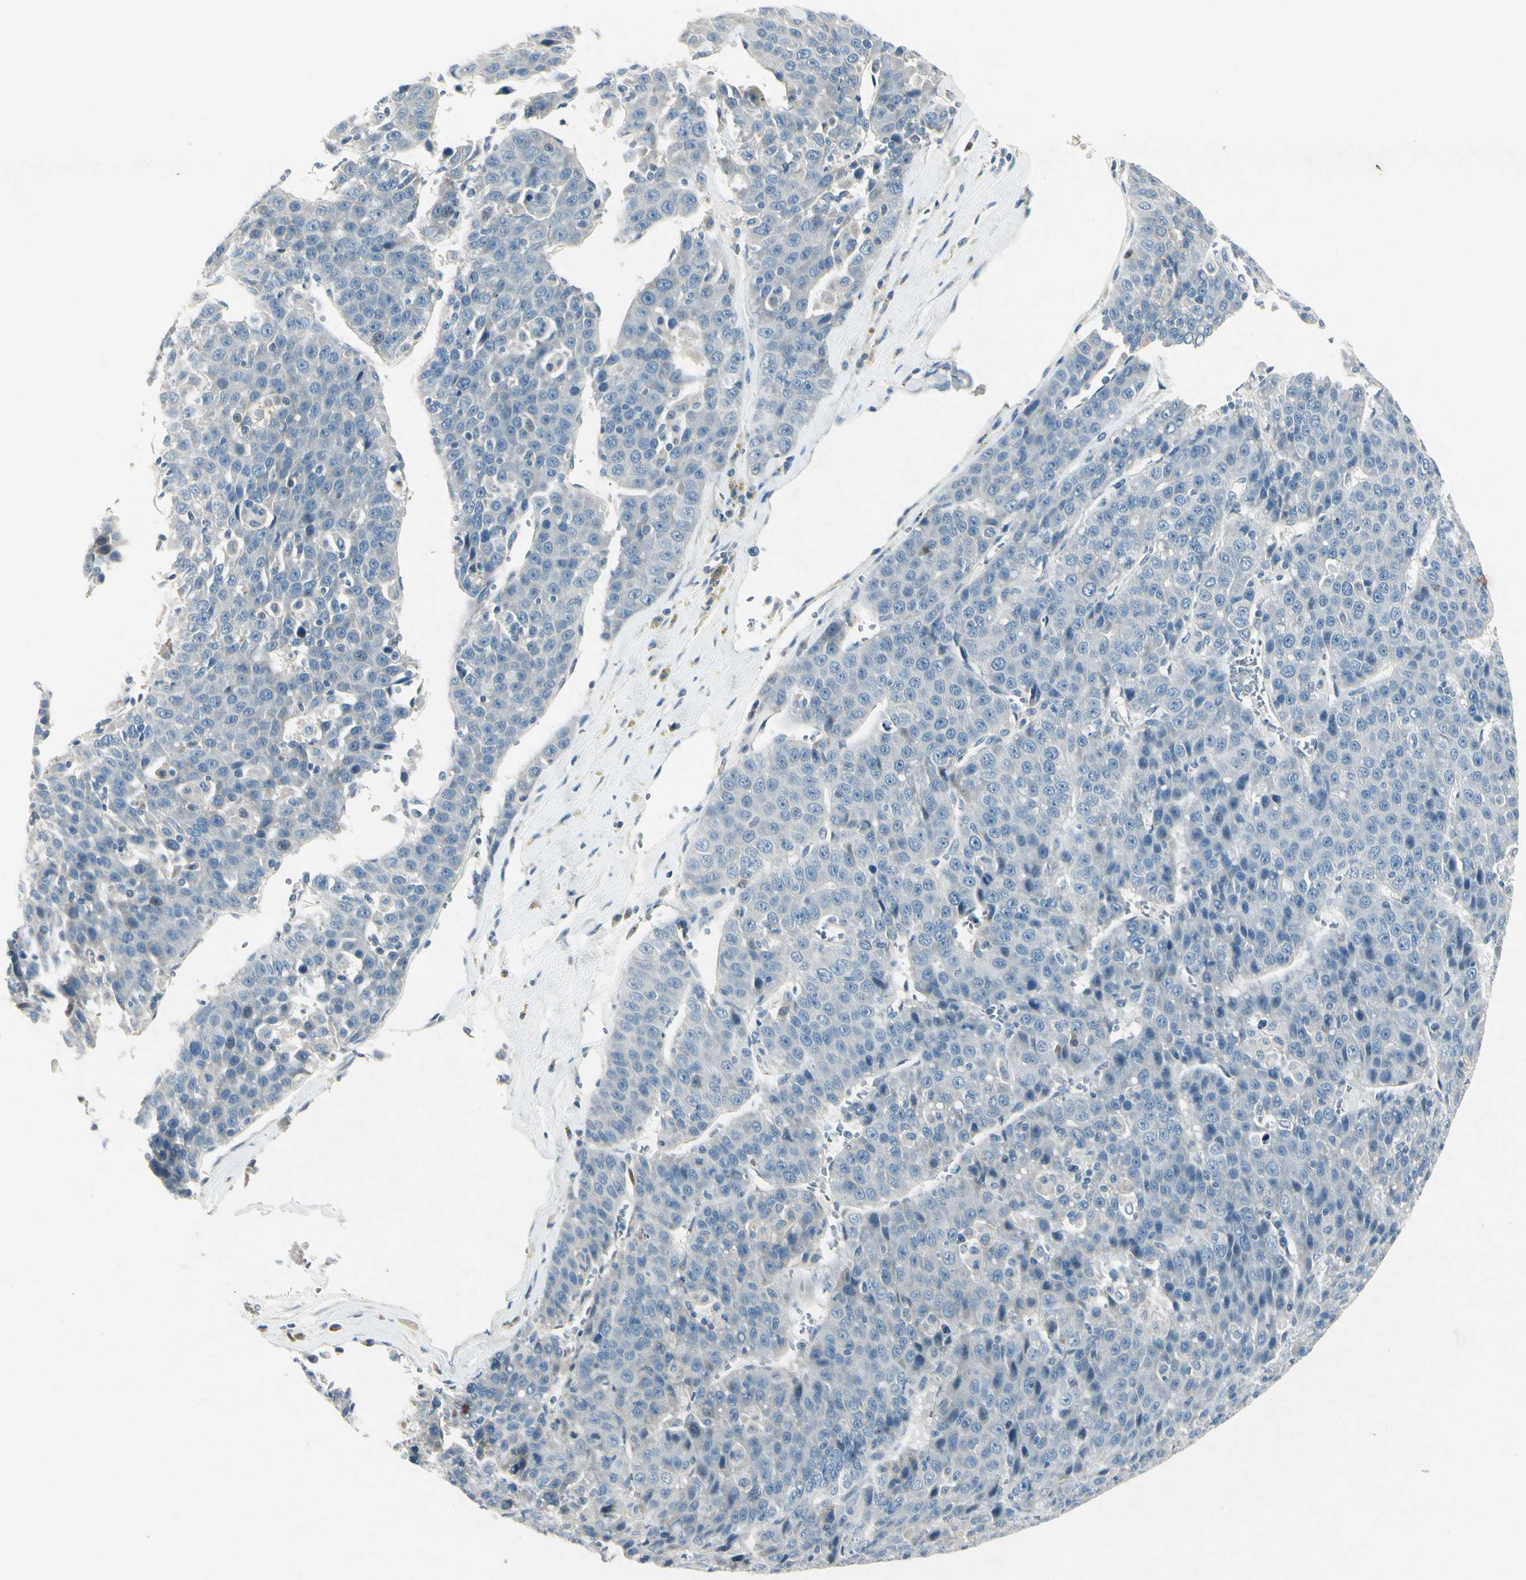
{"staining": {"intensity": "negative", "quantity": "none", "location": "none"}, "tissue": "liver cancer", "cell_type": "Tumor cells", "image_type": "cancer", "snomed": [{"axis": "morphology", "description": "Carcinoma, Hepatocellular, NOS"}, {"axis": "topography", "description": "Liver"}], "caption": "Human hepatocellular carcinoma (liver) stained for a protein using immunohistochemistry shows no positivity in tumor cells.", "gene": "SNAP91", "patient": {"sex": "female", "age": 53}}